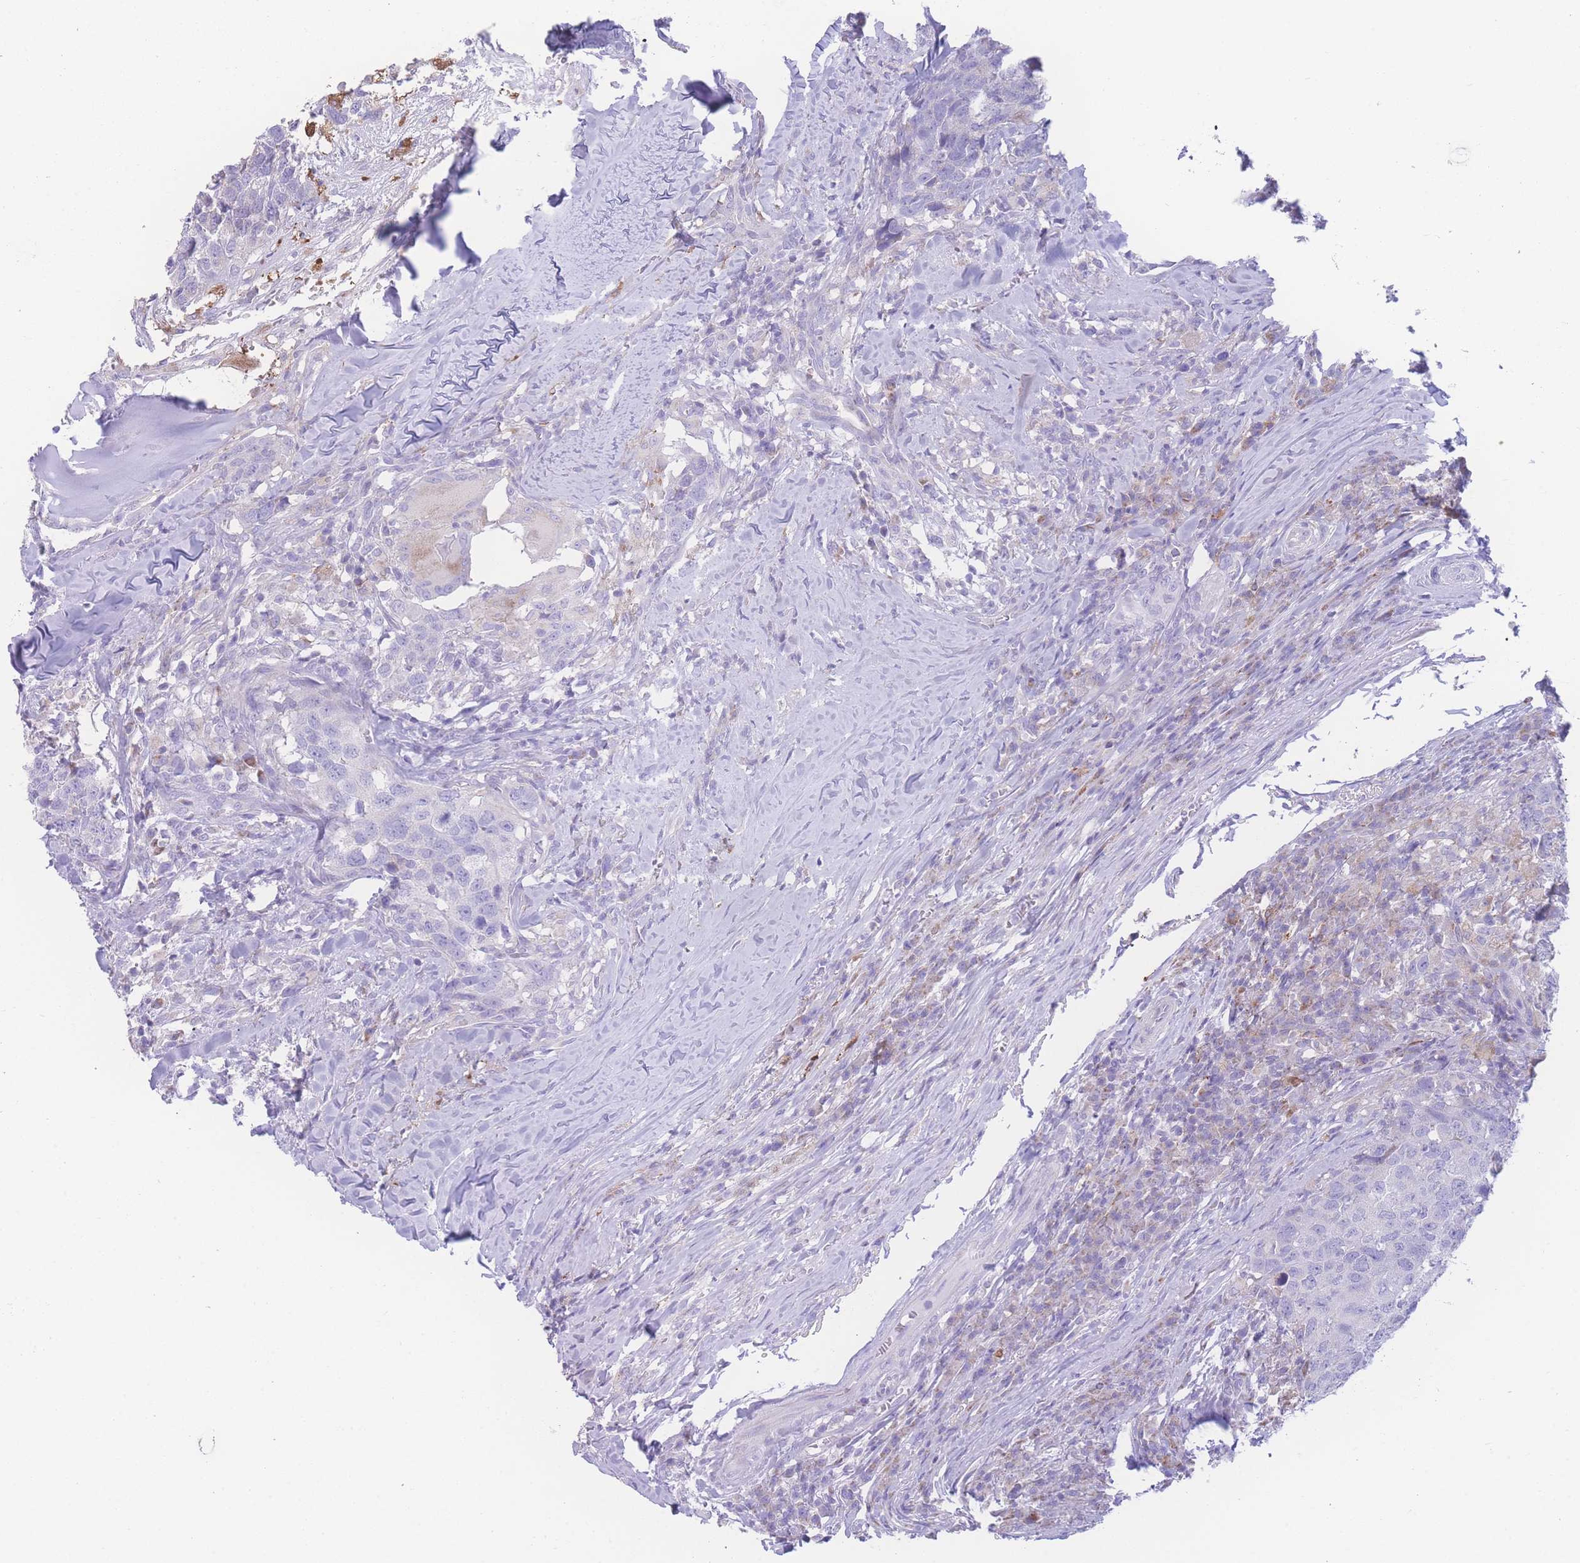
{"staining": {"intensity": "negative", "quantity": "none", "location": "none"}, "tissue": "head and neck cancer", "cell_type": "Tumor cells", "image_type": "cancer", "snomed": [{"axis": "morphology", "description": "Normal tissue, NOS"}, {"axis": "morphology", "description": "Squamous cell carcinoma, NOS"}, {"axis": "topography", "description": "Skeletal muscle"}, {"axis": "topography", "description": "Vascular tissue"}, {"axis": "topography", "description": "Peripheral nerve tissue"}, {"axis": "topography", "description": "Head-Neck"}], "caption": "Protein analysis of head and neck cancer (squamous cell carcinoma) exhibits no significant staining in tumor cells.", "gene": "NBEAL1", "patient": {"sex": "male", "age": 66}}